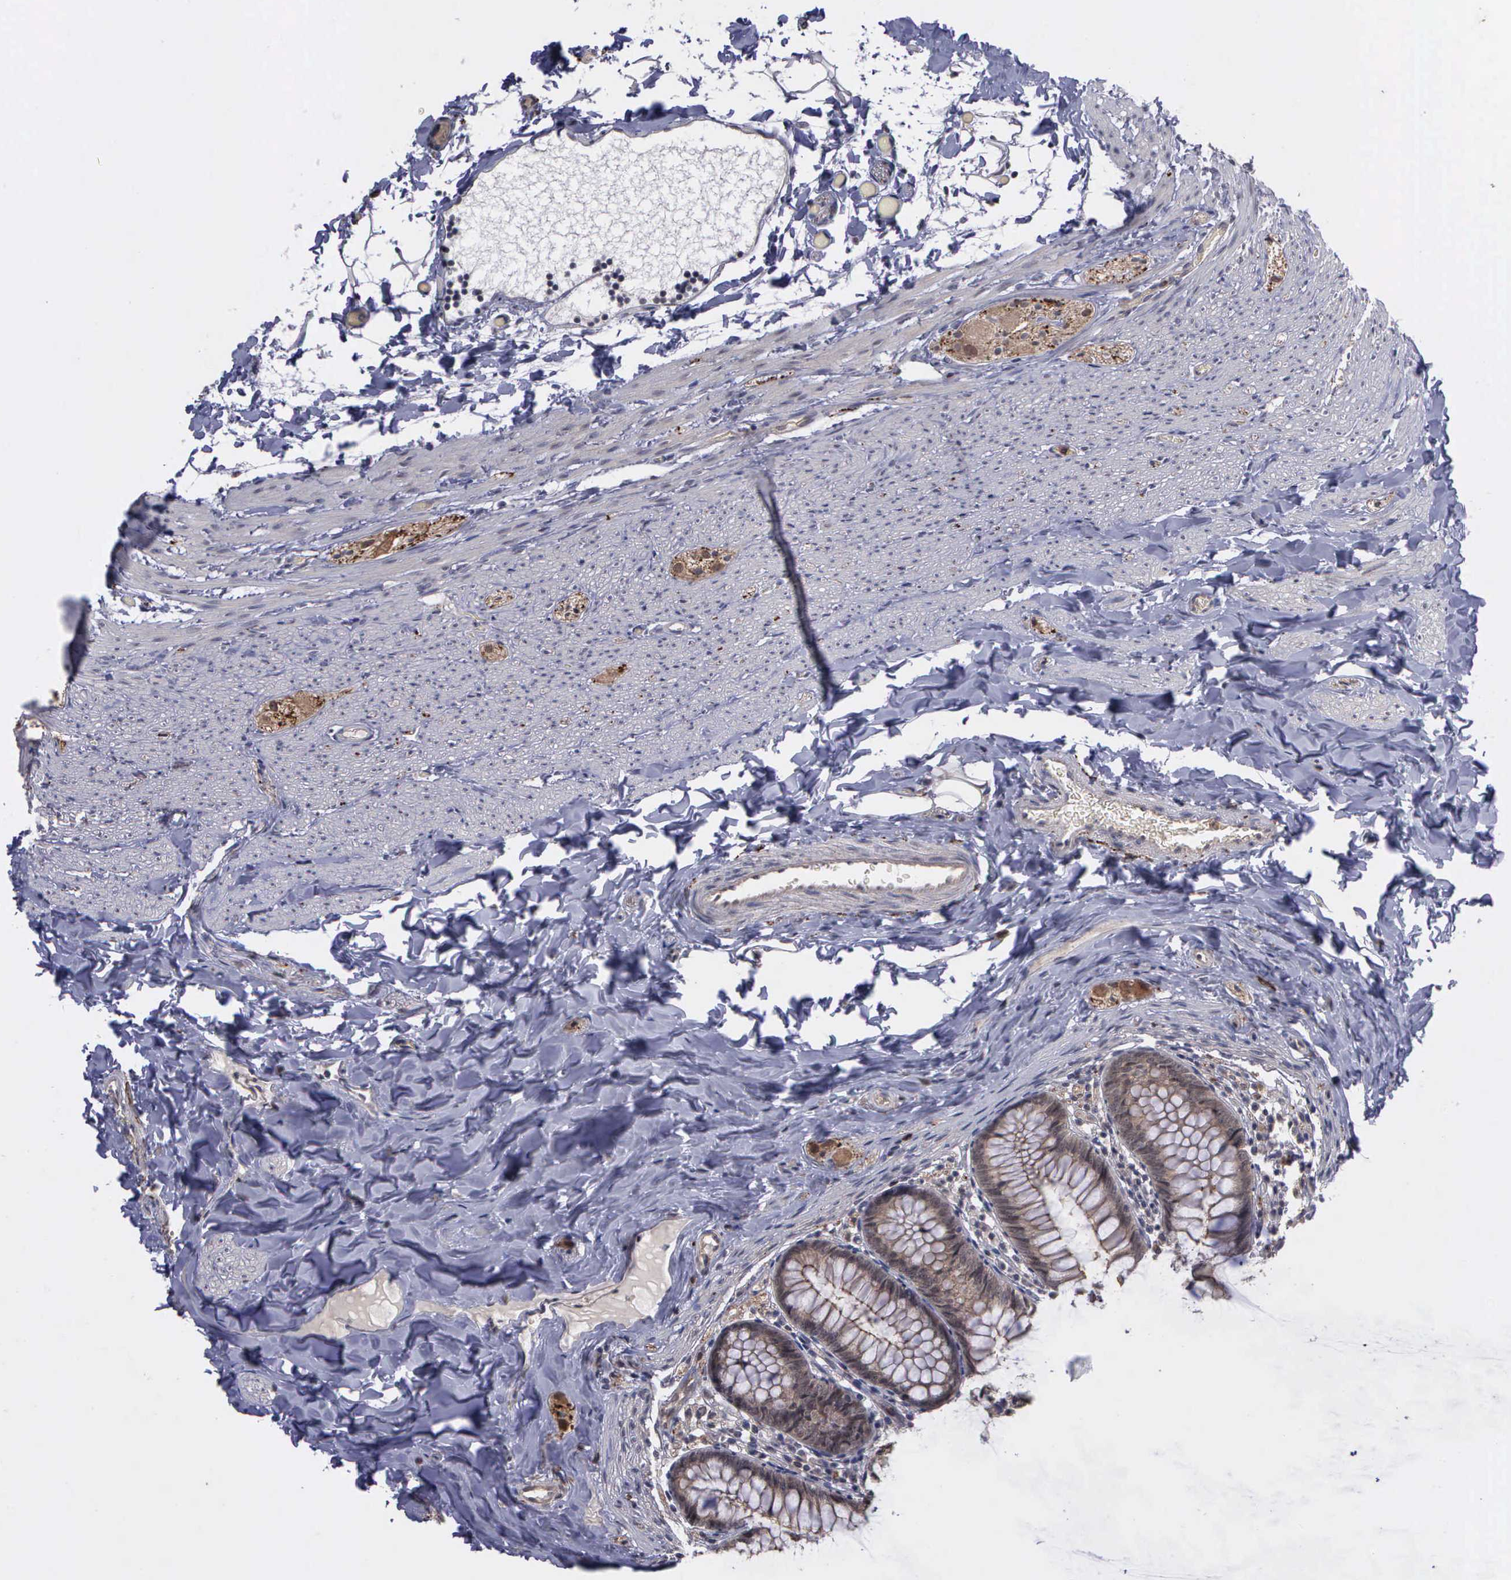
{"staining": {"intensity": "moderate", "quantity": ">75%", "location": "cytoplasmic/membranous"}, "tissue": "appendix", "cell_type": "Glandular cells", "image_type": "normal", "snomed": [{"axis": "morphology", "description": "Normal tissue, NOS"}, {"axis": "topography", "description": "Appendix"}], "caption": "Protein expression by IHC exhibits moderate cytoplasmic/membranous staining in approximately >75% of glandular cells in benign appendix.", "gene": "MAP3K9", "patient": {"sex": "male", "age": 7}}